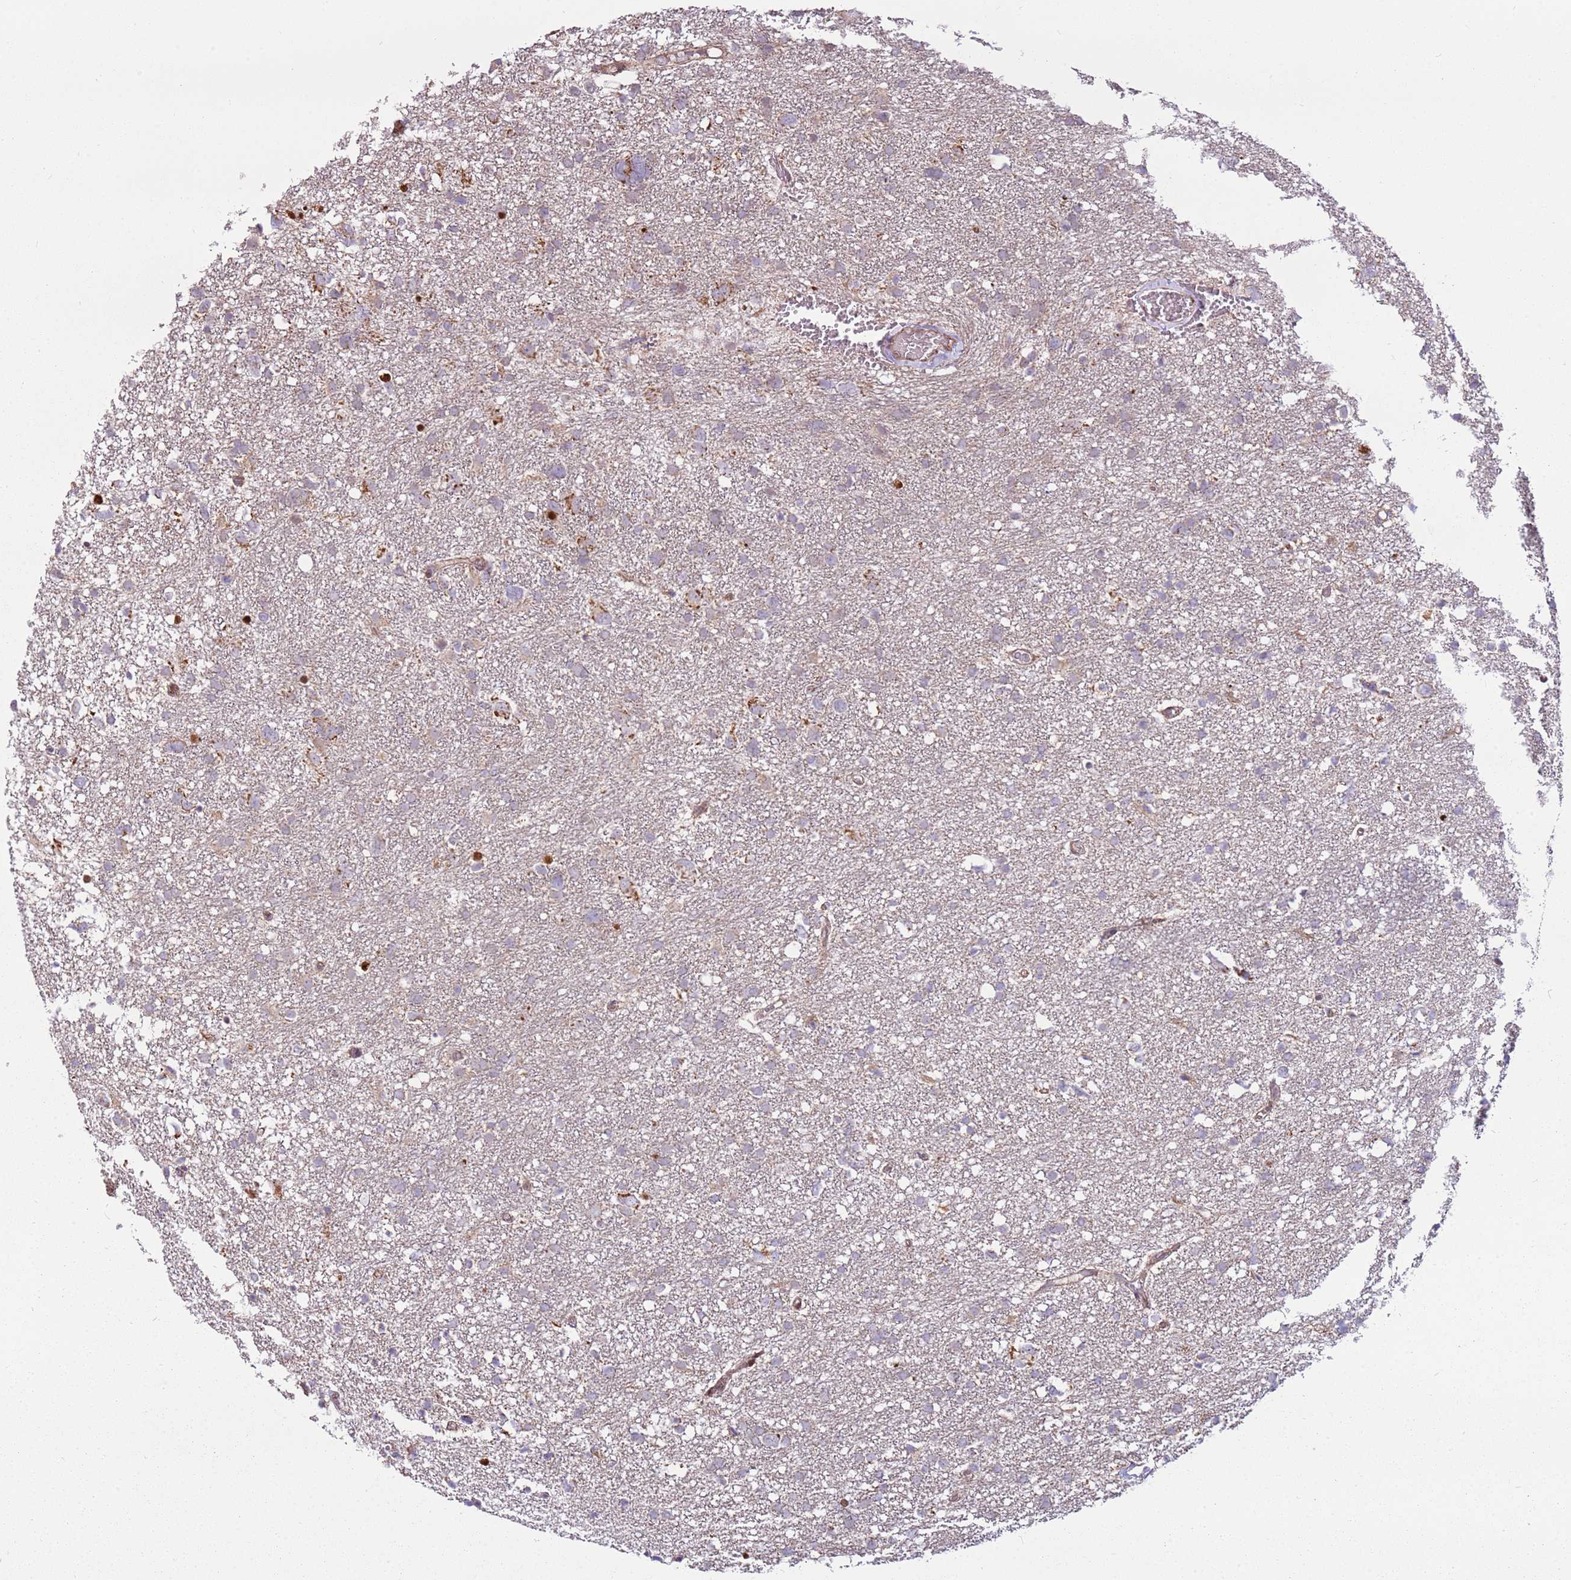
{"staining": {"intensity": "negative", "quantity": "none", "location": "none"}, "tissue": "glioma", "cell_type": "Tumor cells", "image_type": "cancer", "snomed": [{"axis": "morphology", "description": "Glioma, malignant, High grade"}, {"axis": "topography", "description": "Brain"}], "caption": "Image shows no protein positivity in tumor cells of glioma tissue.", "gene": "PCTP", "patient": {"sex": "male", "age": 61}}